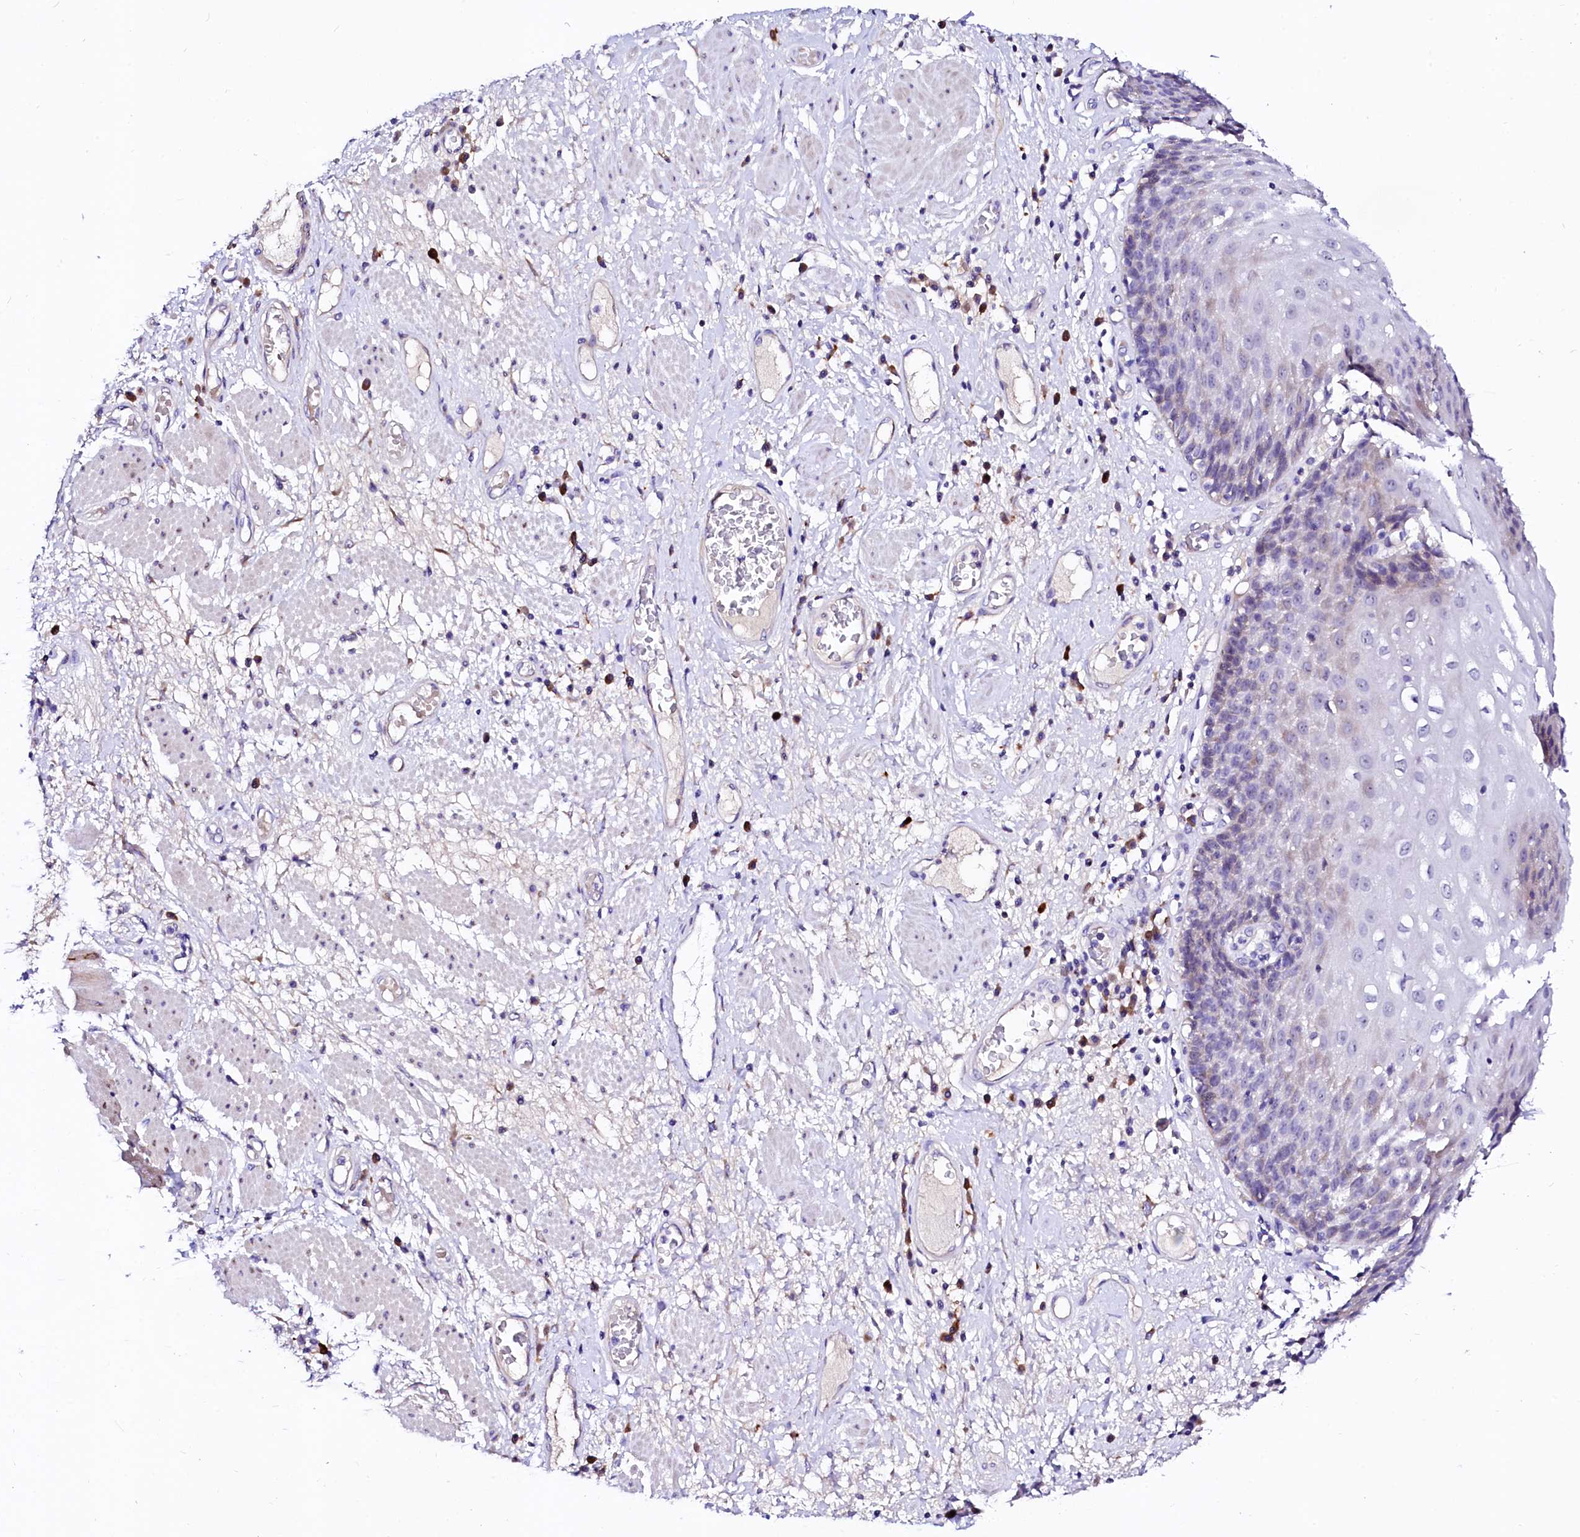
{"staining": {"intensity": "negative", "quantity": "none", "location": "none"}, "tissue": "esophagus", "cell_type": "Squamous epithelial cells", "image_type": "normal", "snomed": [{"axis": "morphology", "description": "Normal tissue, NOS"}, {"axis": "morphology", "description": "Adenocarcinoma, NOS"}, {"axis": "topography", "description": "Esophagus"}], "caption": "Immunohistochemistry (IHC) of unremarkable esophagus reveals no positivity in squamous epithelial cells.", "gene": "BTBD16", "patient": {"sex": "male", "age": 62}}